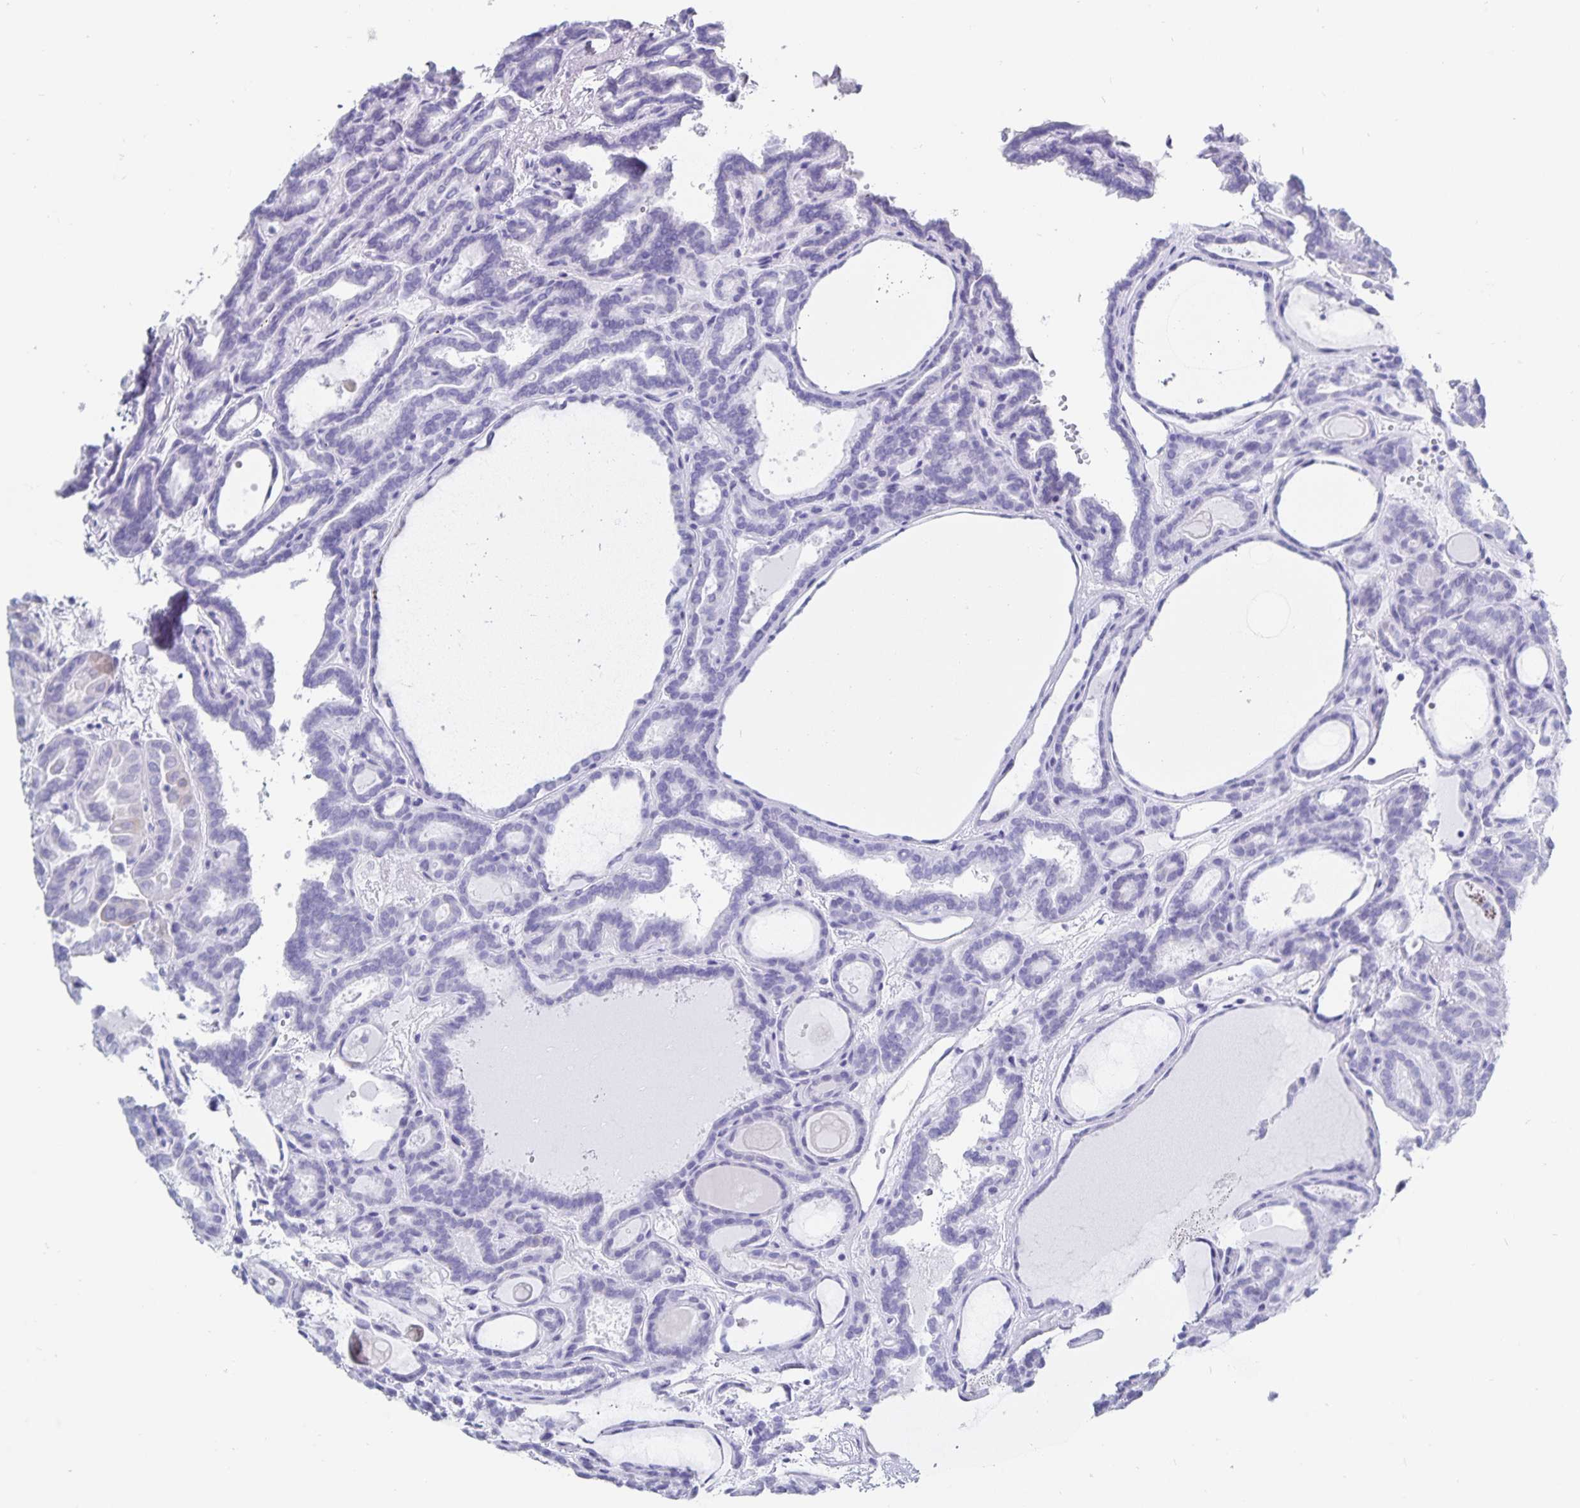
{"staining": {"intensity": "negative", "quantity": "none", "location": "none"}, "tissue": "thyroid cancer", "cell_type": "Tumor cells", "image_type": "cancer", "snomed": [{"axis": "morphology", "description": "Papillary adenocarcinoma, NOS"}, {"axis": "topography", "description": "Thyroid gland"}], "caption": "DAB immunohistochemical staining of human thyroid papillary adenocarcinoma reveals no significant positivity in tumor cells.", "gene": "C19orf73", "patient": {"sex": "female", "age": 46}}